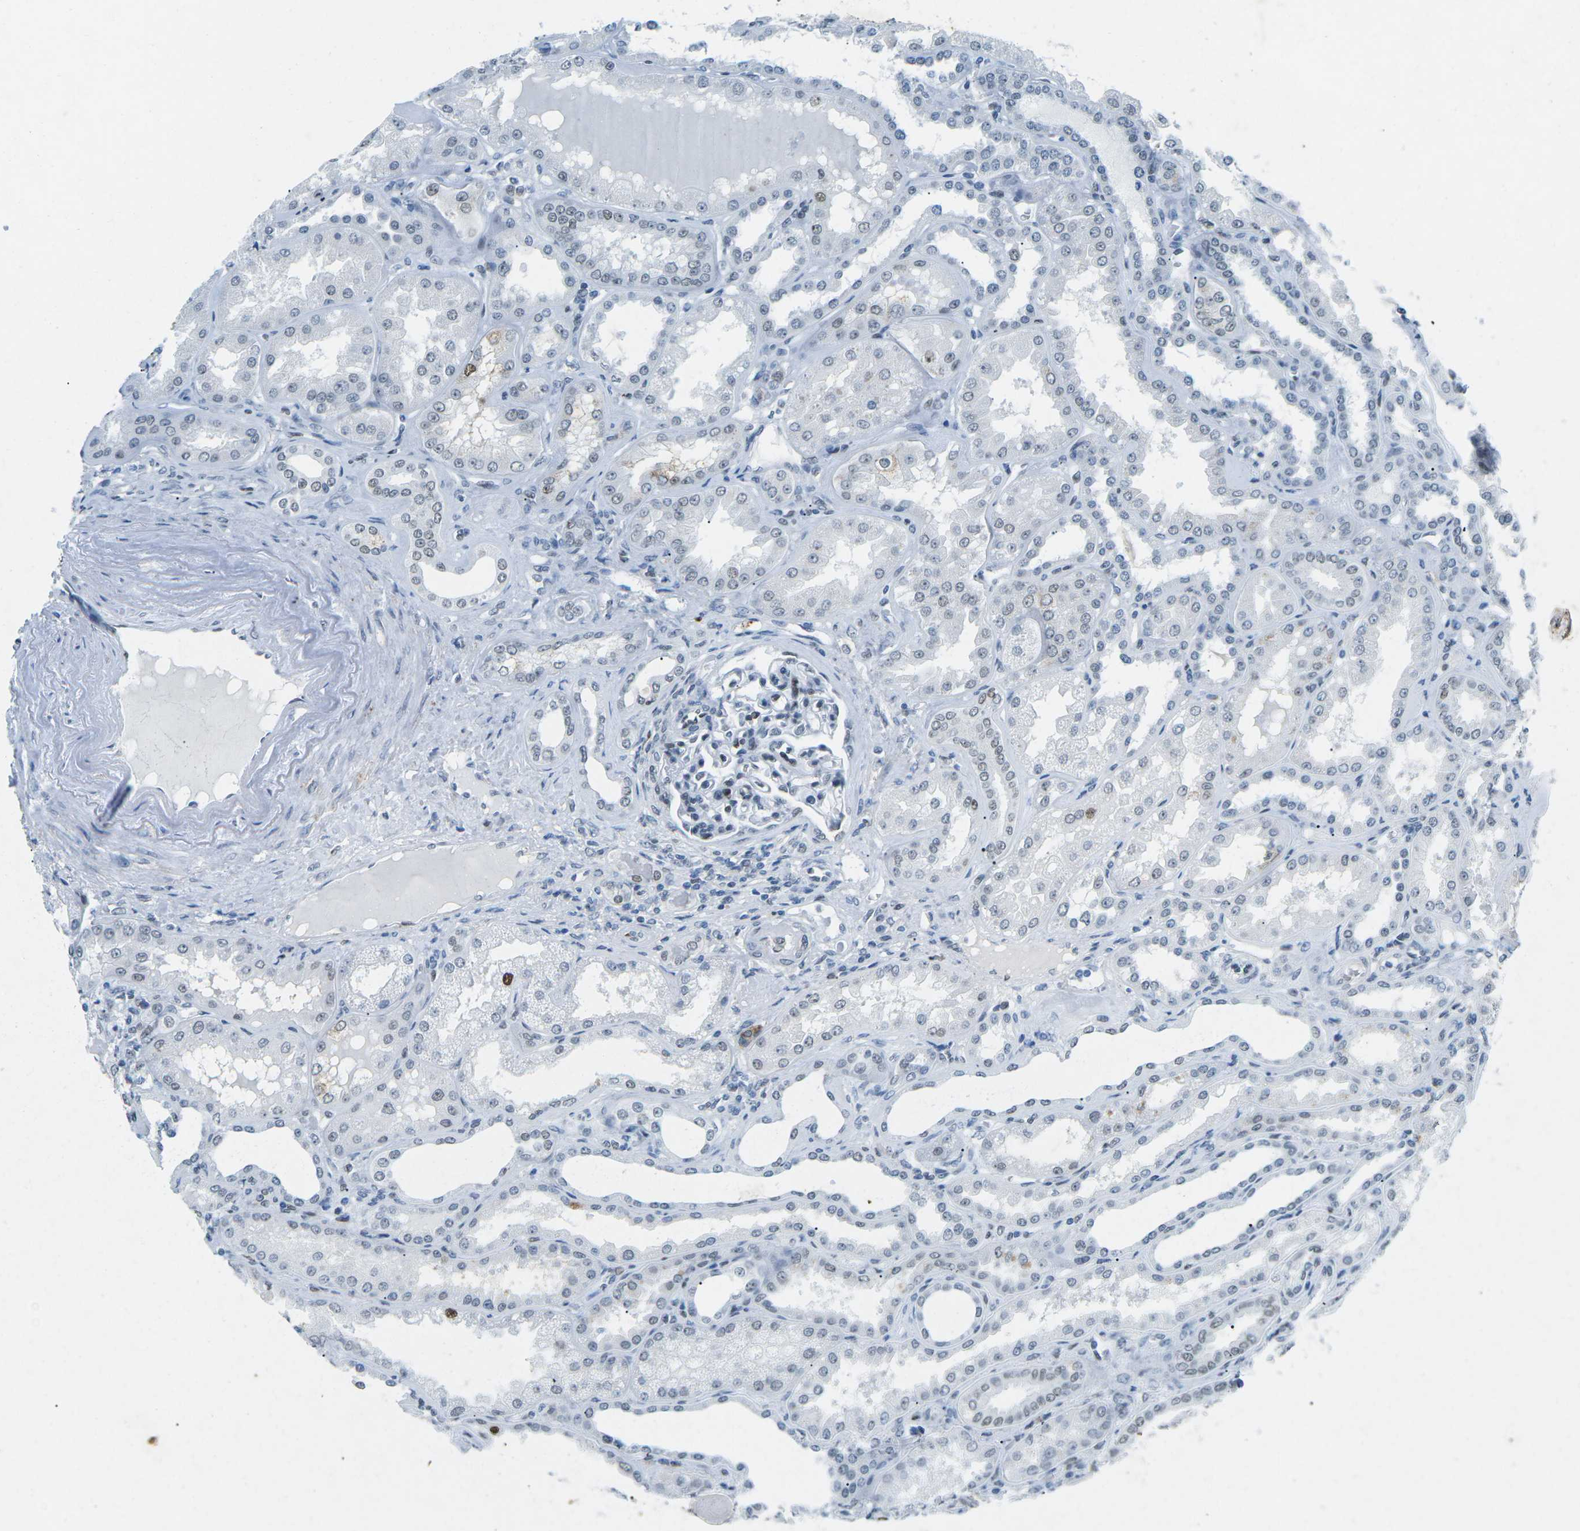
{"staining": {"intensity": "strong", "quantity": "25%-75%", "location": "nuclear"}, "tissue": "kidney", "cell_type": "Cells in glomeruli", "image_type": "normal", "snomed": [{"axis": "morphology", "description": "Normal tissue, NOS"}, {"axis": "topography", "description": "Kidney"}], "caption": "A high-resolution image shows immunohistochemistry (IHC) staining of unremarkable kidney, which demonstrates strong nuclear positivity in approximately 25%-75% of cells in glomeruli.", "gene": "RB1", "patient": {"sex": "female", "age": 56}}